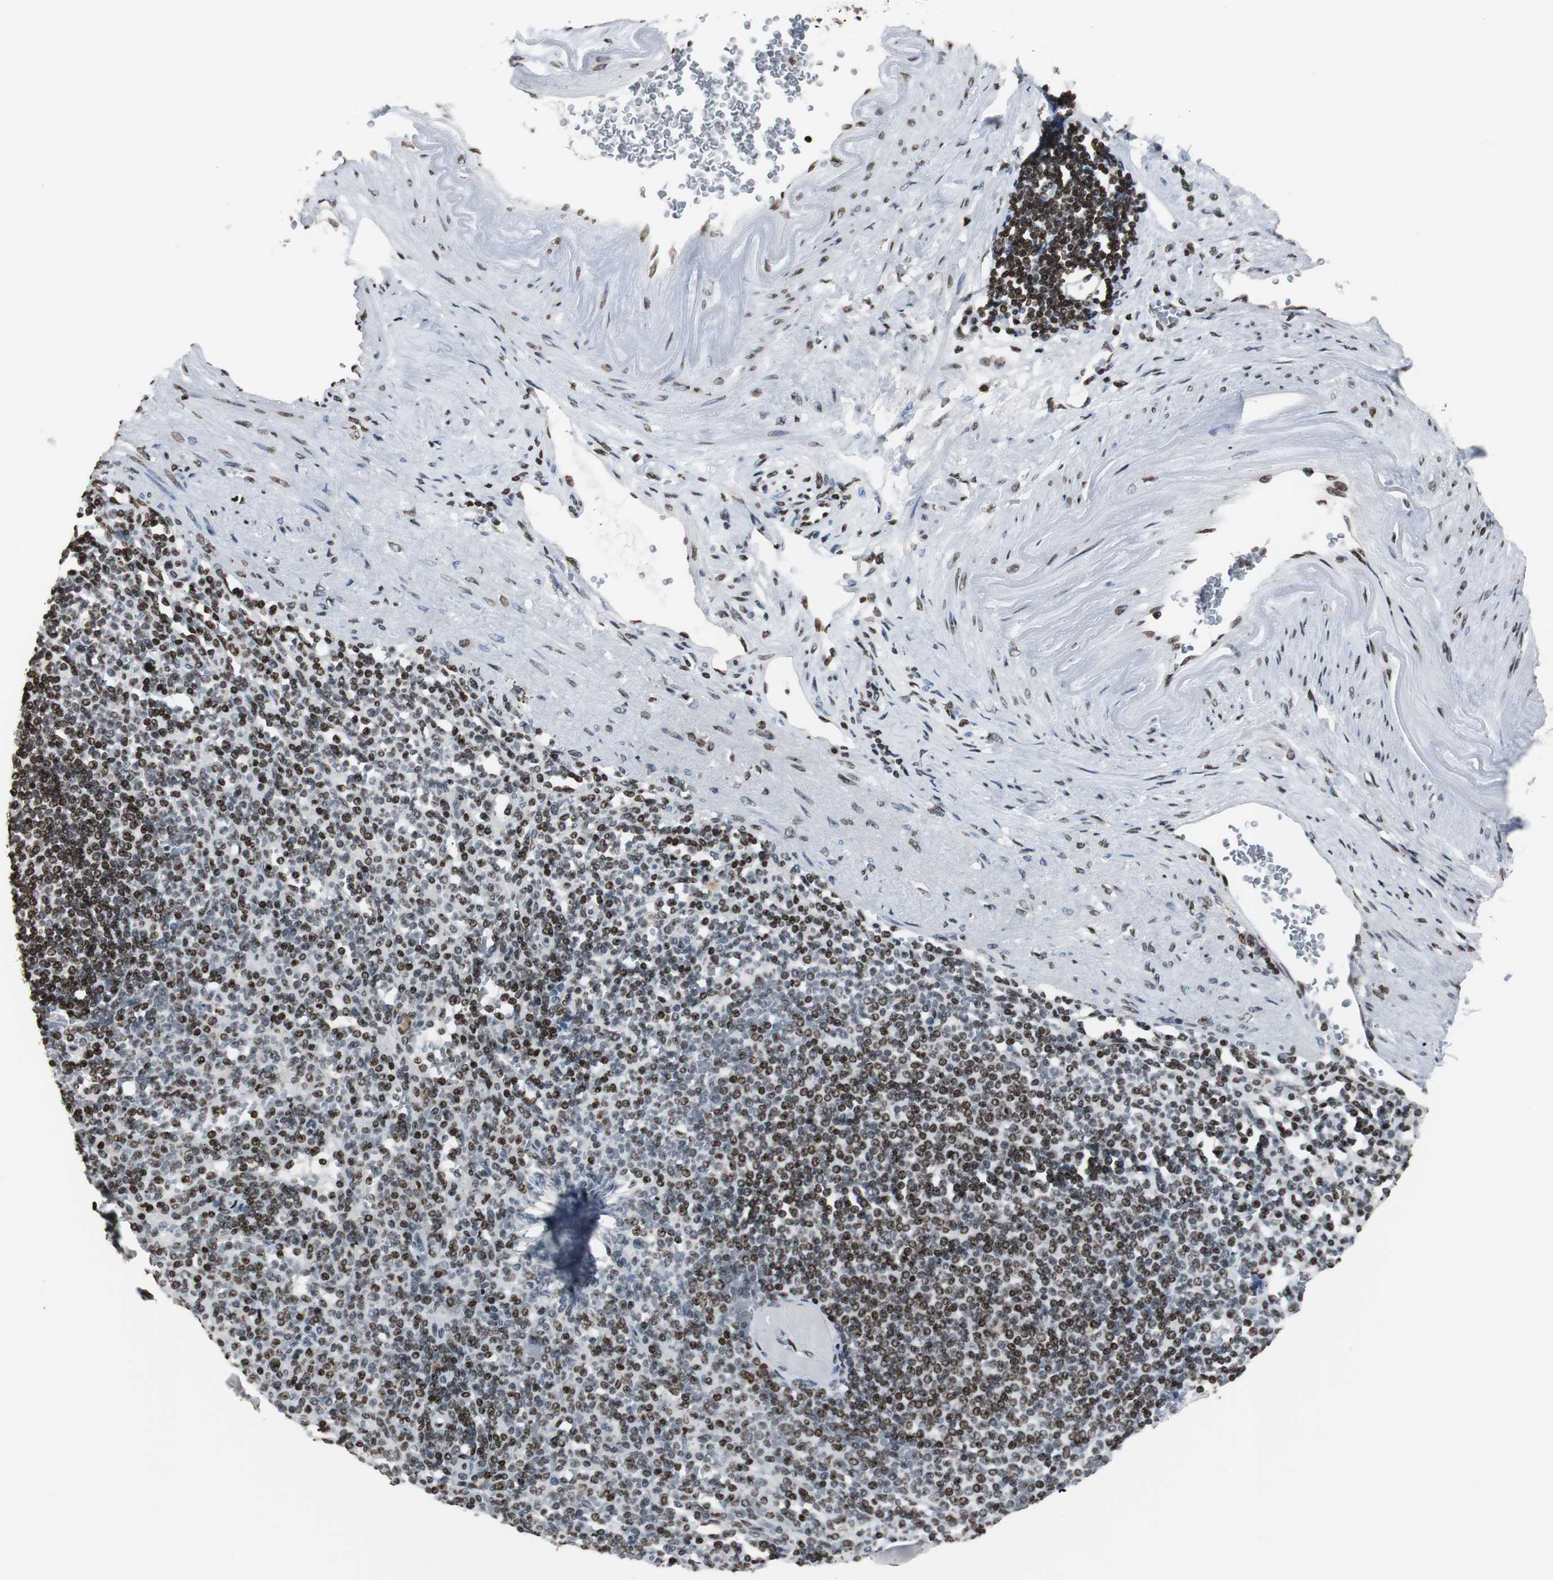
{"staining": {"intensity": "strong", "quantity": "25%-75%", "location": "nuclear"}, "tissue": "spleen", "cell_type": "Cells in red pulp", "image_type": "normal", "snomed": [{"axis": "morphology", "description": "Normal tissue, NOS"}, {"axis": "topography", "description": "Spleen"}], "caption": "Cells in red pulp display strong nuclear staining in about 25%-75% of cells in benign spleen. (Stains: DAB in brown, nuclei in blue, Microscopy: brightfield microscopy at high magnification).", "gene": "PAXIP1", "patient": {"sex": "female", "age": 74}}